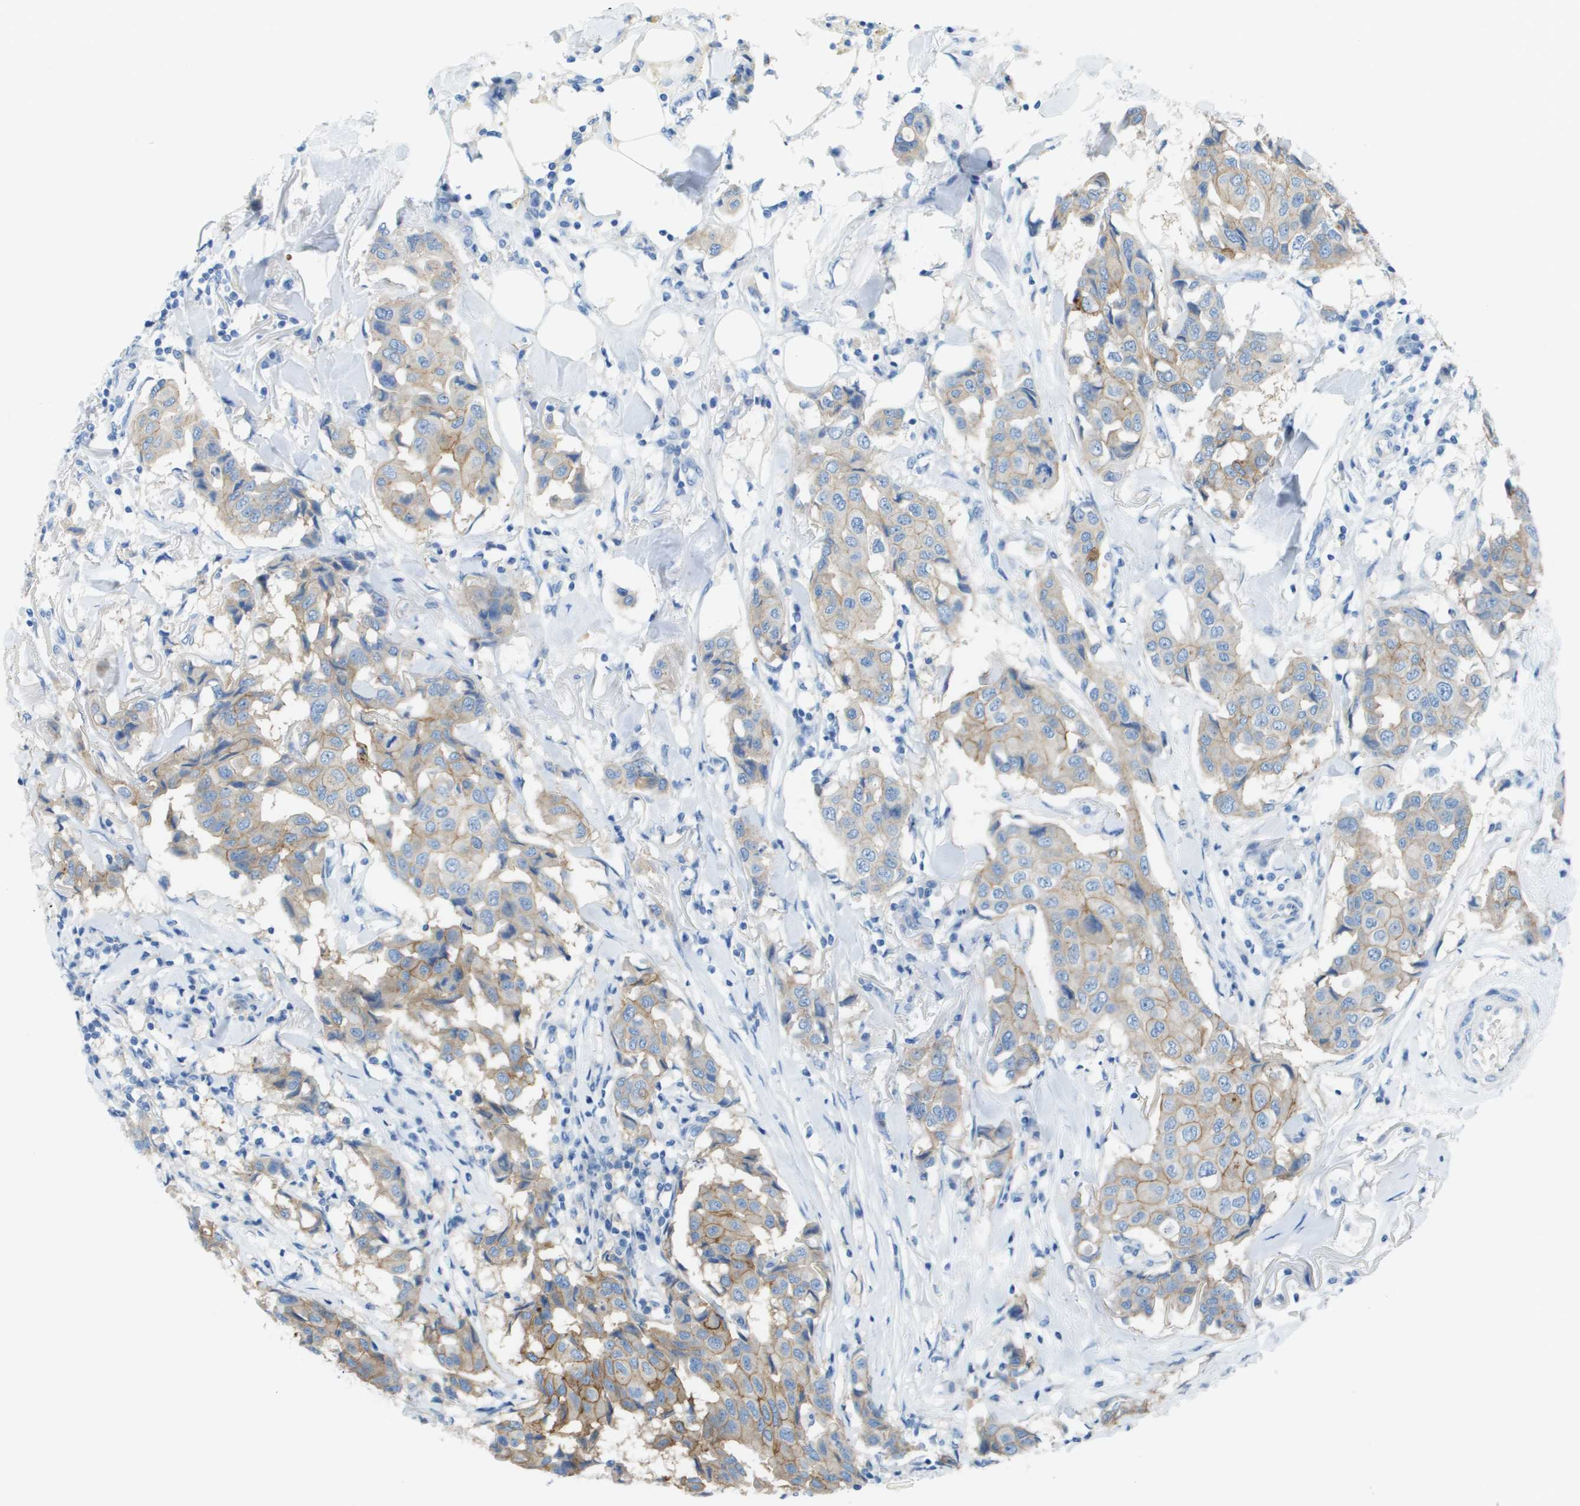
{"staining": {"intensity": "weak", "quantity": "<25%", "location": "cytoplasmic/membranous"}, "tissue": "breast cancer", "cell_type": "Tumor cells", "image_type": "cancer", "snomed": [{"axis": "morphology", "description": "Duct carcinoma"}, {"axis": "topography", "description": "Breast"}], "caption": "This is a image of immunohistochemistry staining of breast cancer, which shows no staining in tumor cells.", "gene": "CD46", "patient": {"sex": "female", "age": 80}}